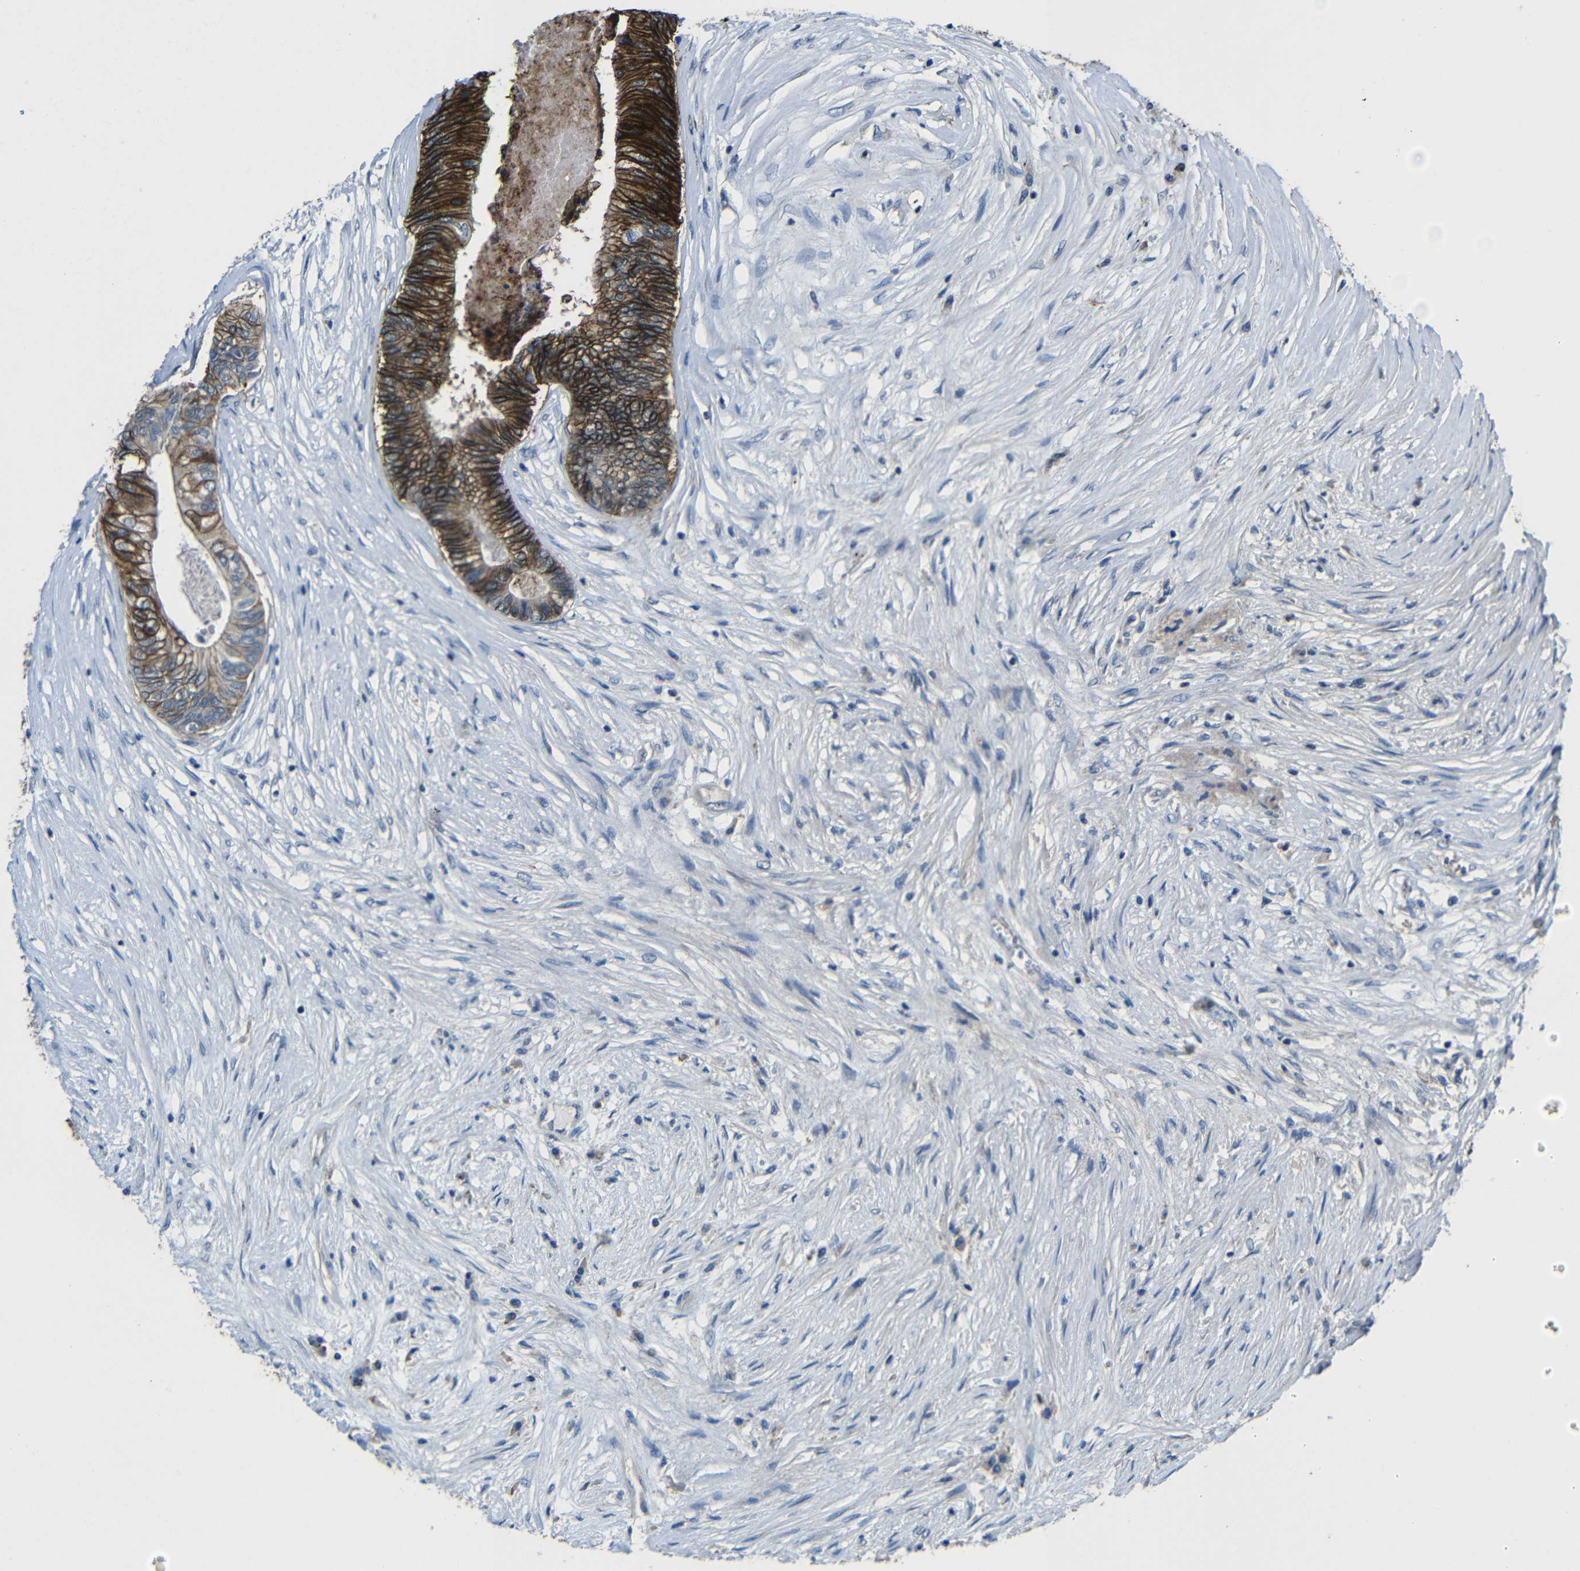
{"staining": {"intensity": "strong", "quantity": ">75%", "location": "cytoplasmic/membranous"}, "tissue": "colorectal cancer", "cell_type": "Tumor cells", "image_type": "cancer", "snomed": [{"axis": "morphology", "description": "Adenocarcinoma, NOS"}, {"axis": "topography", "description": "Rectum"}], "caption": "Immunohistochemistry photomicrograph of neoplastic tissue: colorectal adenocarcinoma stained using IHC reveals high levels of strong protein expression localized specifically in the cytoplasmic/membranous of tumor cells, appearing as a cytoplasmic/membranous brown color.", "gene": "ZNF90", "patient": {"sex": "male", "age": 63}}